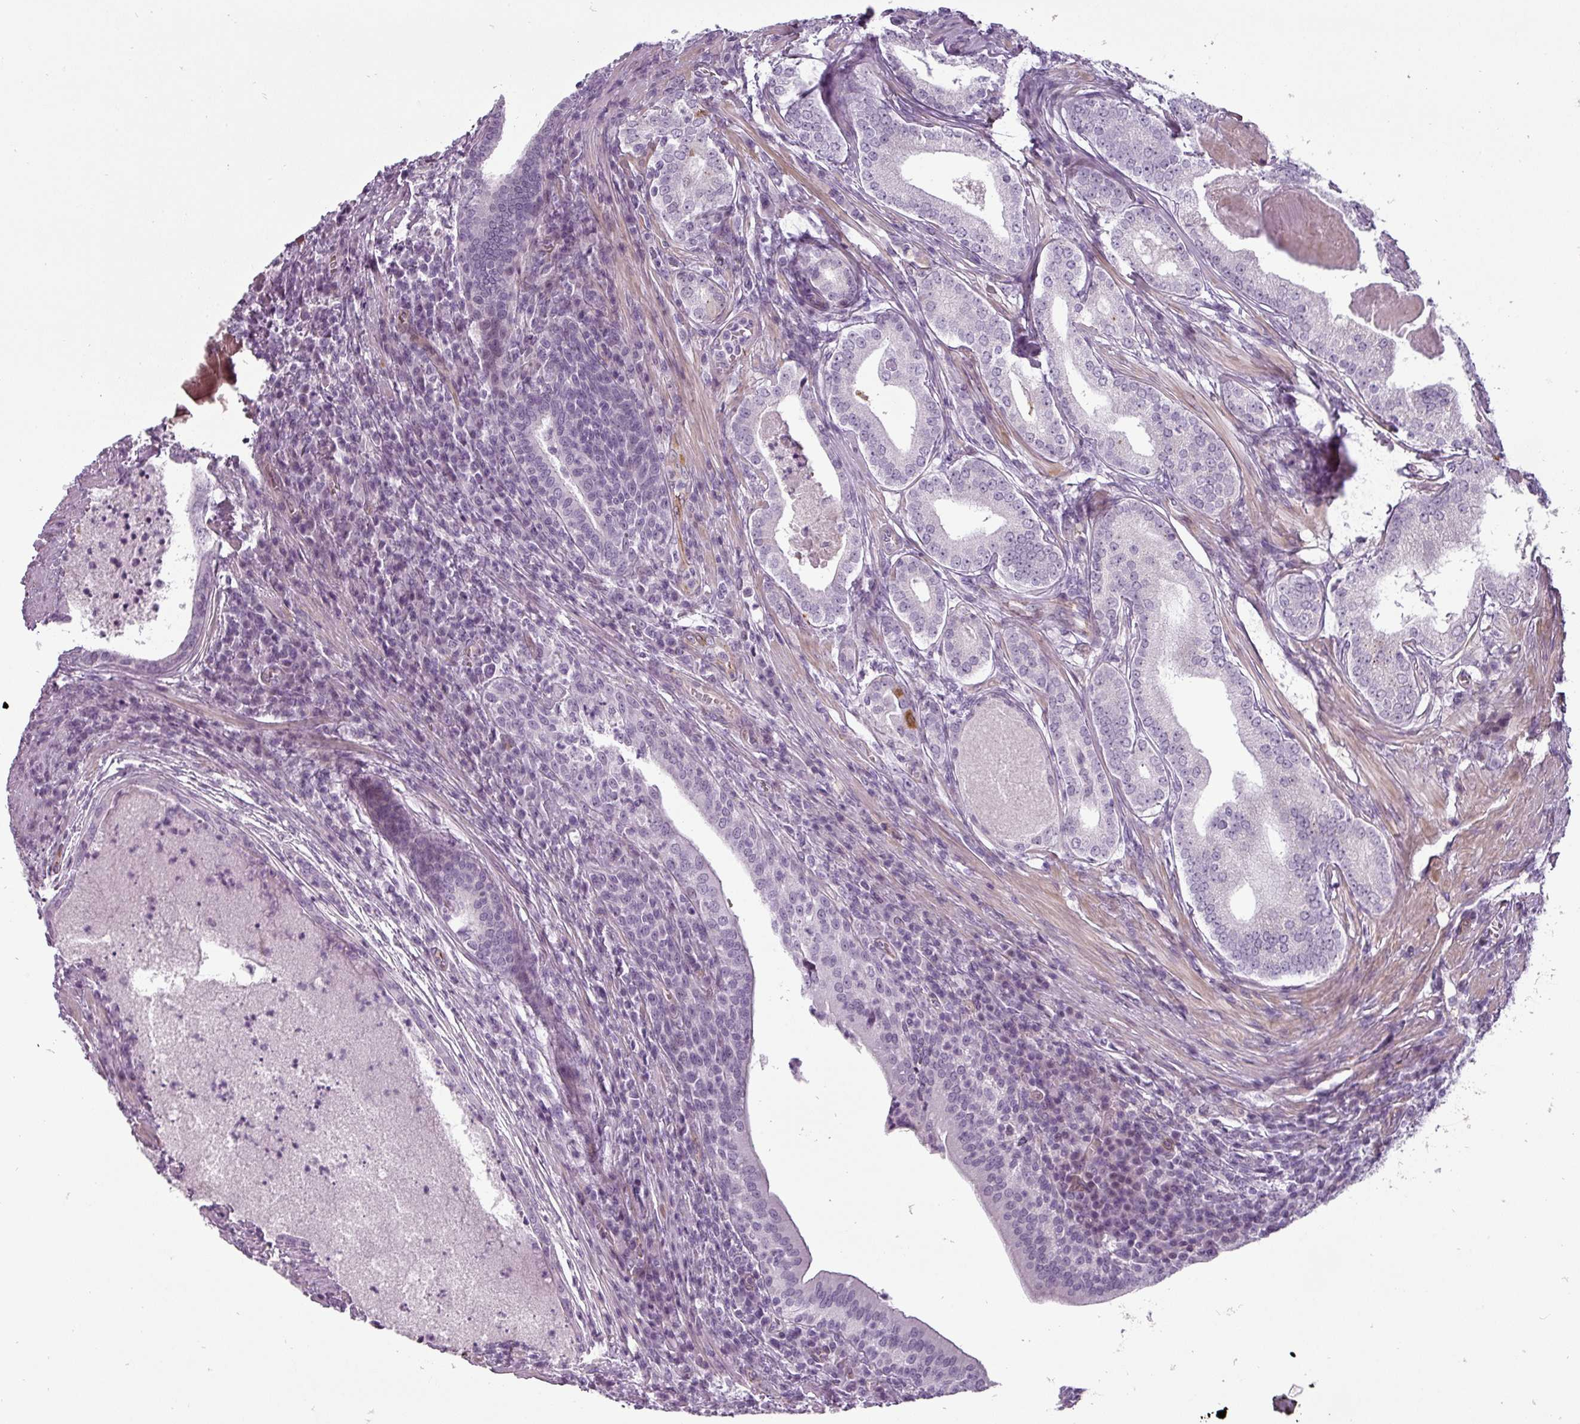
{"staining": {"intensity": "negative", "quantity": "none", "location": "none"}, "tissue": "prostate cancer", "cell_type": "Tumor cells", "image_type": "cancer", "snomed": [{"axis": "morphology", "description": "Adenocarcinoma, Low grade"}, {"axis": "topography", "description": "Prostate"}], "caption": "An IHC histopathology image of prostate cancer (adenocarcinoma (low-grade)) is shown. There is no staining in tumor cells of prostate cancer (adenocarcinoma (low-grade)).", "gene": "CHRDL1", "patient": {"sex": "male", "age": 68}}